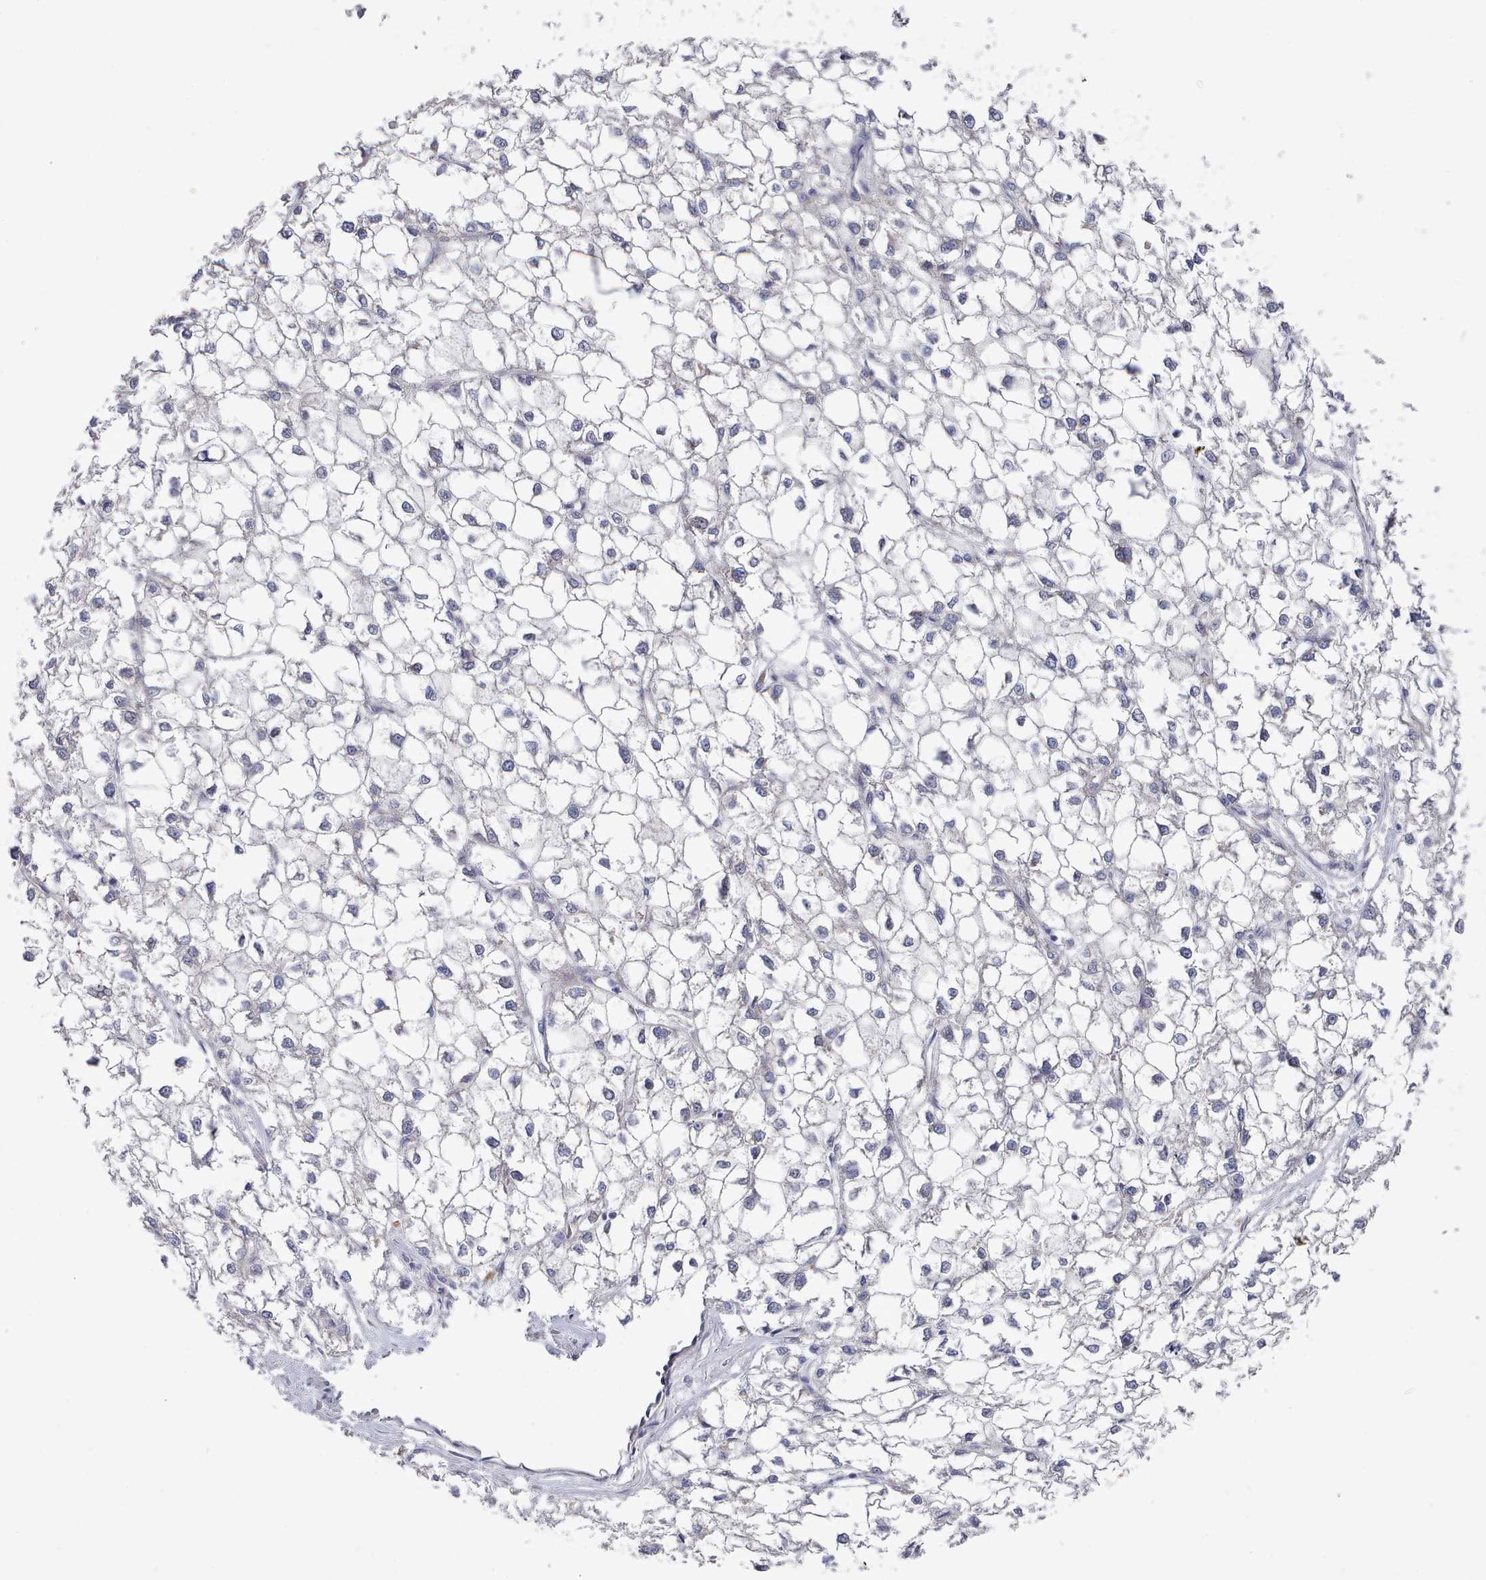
{"staining": {"intensity": "negative", "quantity": "none", "location": "none"}, "tissue": "liver cancer", "cell_type": "Tumor cells", "image_type": "cancer", "snomed": [{"axis": "morphology", "description": "Carcinoma, Hepatocellular, NOS"}, {"axis": "topography", "description": "Liver"}], "caption": "Tumor cells are negative for protein expression in human liver cancer.", "gene": "ACAD11", "patient": {"sex": "female", "age": 43}}